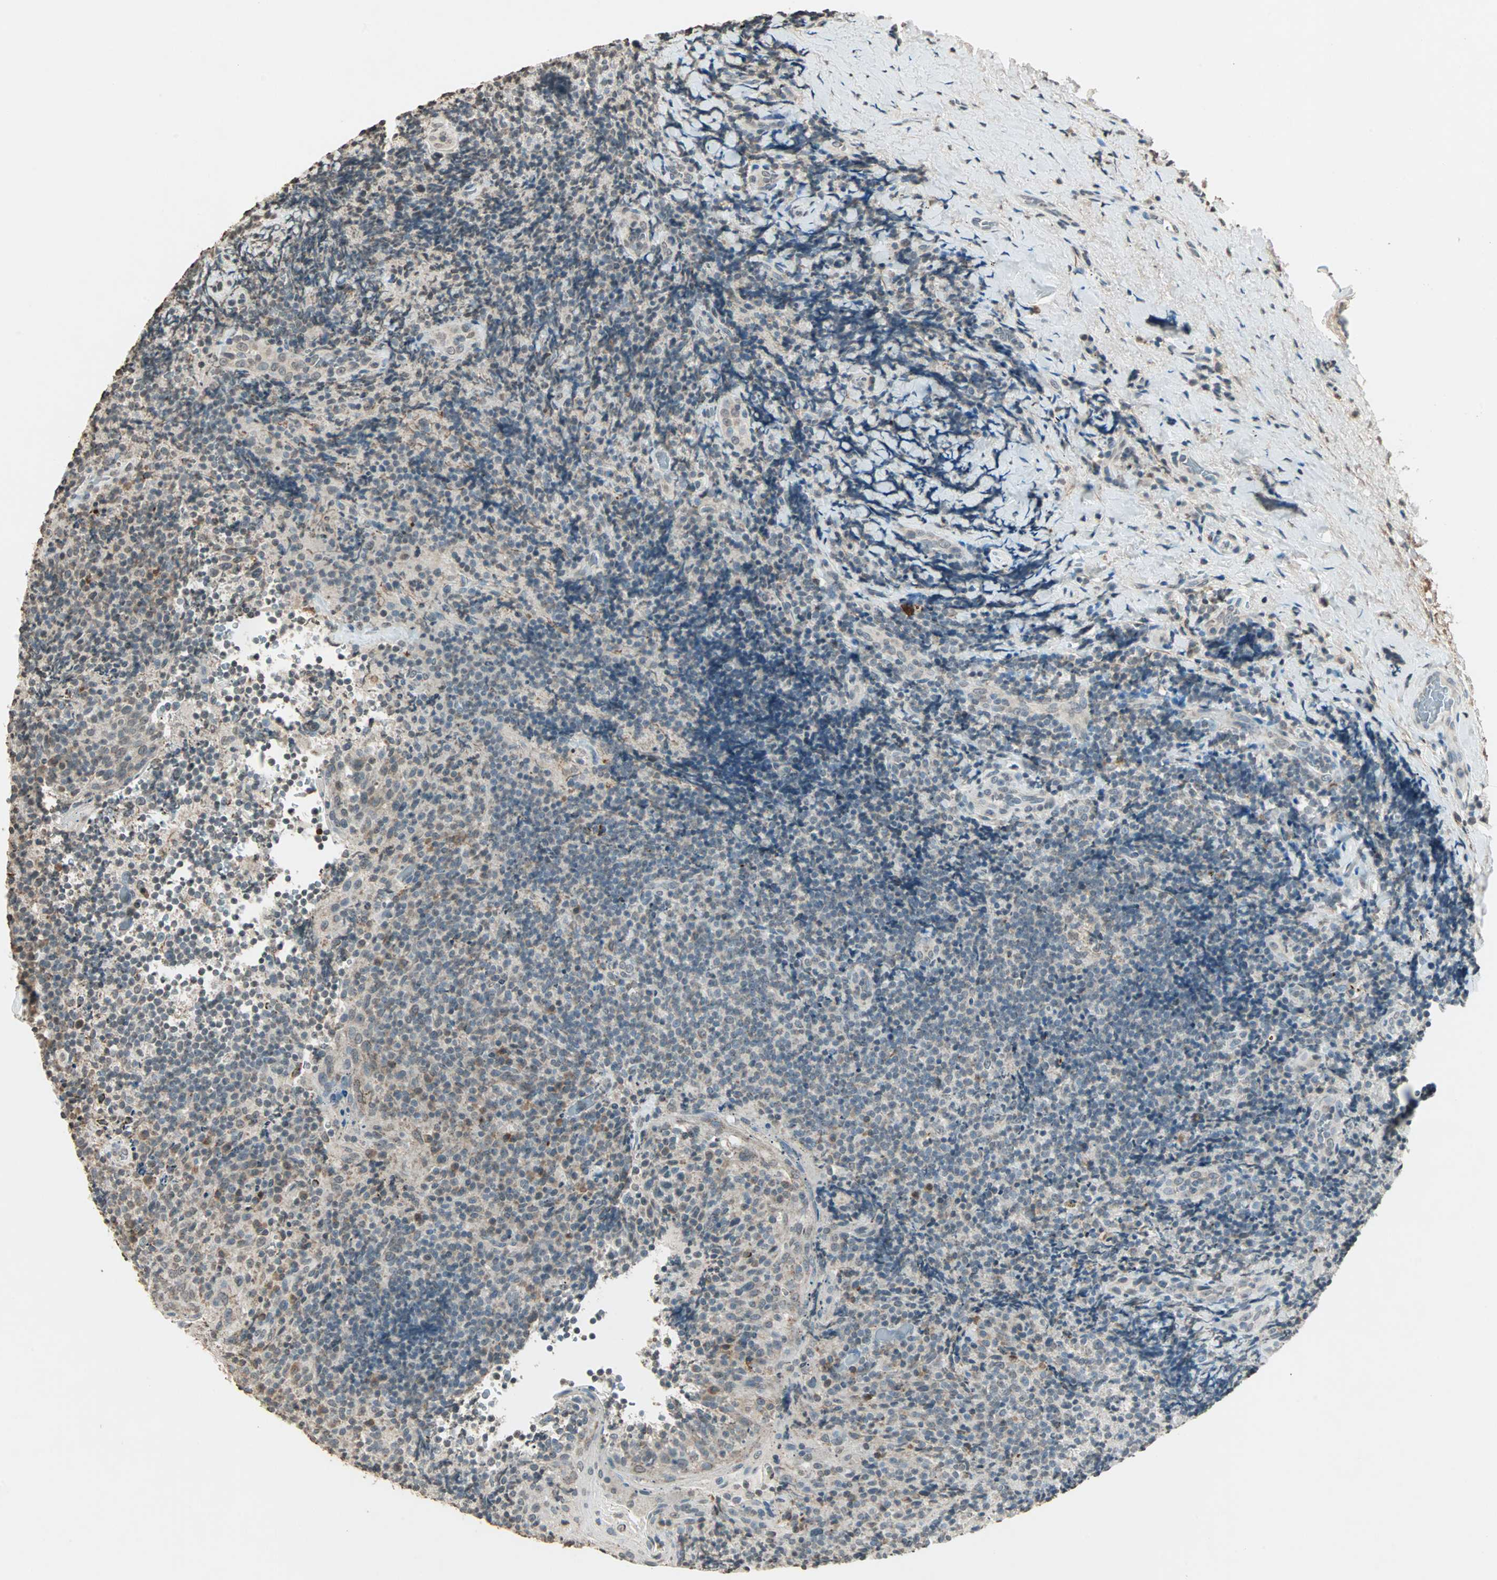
{"staining": {"intensity": "weak", "quantity": "25%-75%", "location": "cytoplasmic/membranous,nuclear"}, "tissue": "lymphoma", "cell_type": "Tumor cells", "image_type": "cancer", "snomed": [{"axis": "morphology", "description": "Malignant lymphoma, non-Hodgkin's type, High grade"}, {"axis": "topography", "description": "Tonsil"}], "caption": "Protein staining exhibits weak cytoplasmic/membranous and nuclear positivity in about 25%-75% of tumor cells in lymphoma.", "gene": "PRELID1", "patient": {"sex": "female", "age": 36}}